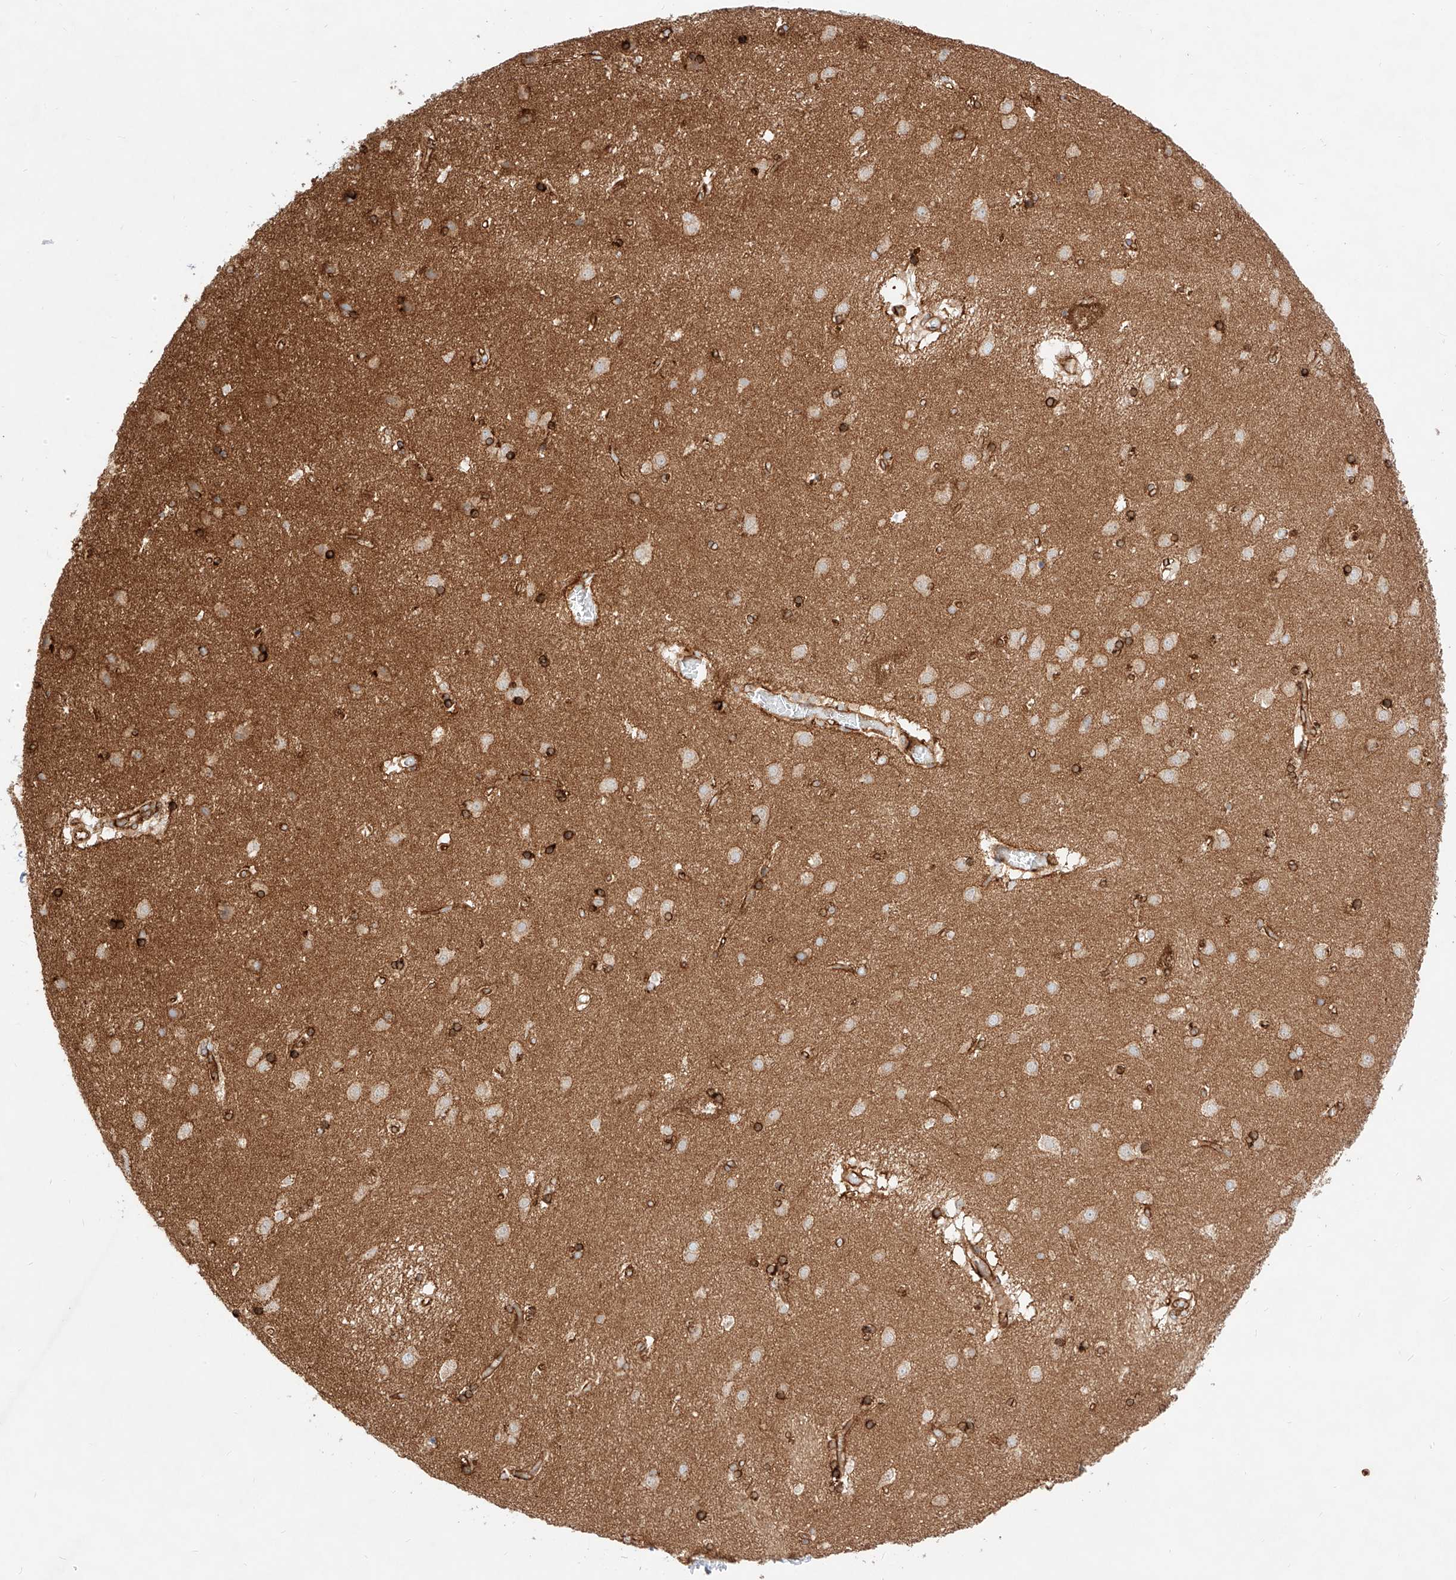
{"staining": {"intensity": "strong", "quantity": "25%-75%", "location": "cytoplasmic/membranous"}, "tissue": "caudate", "cell_type": "Glial cells", "image_type": "normal", "snomed": [{"axis": "morphology", "description": "Normal tissue, NOS"}, {"axis": "topography", "description": "Lateral ventricle wall"}], "caption": "Caudate stained with immunohistochemistry displays strong cytoplasmic/membranous staining in about 25%-75% of glial cells. The staining is performed using DAB brown chromogen to label protein expression. The nuclei are counter-stained blue using hematoxylin.", "gene": "CSGALNACT2", "patient": {"sex": "male", "age": 70}}